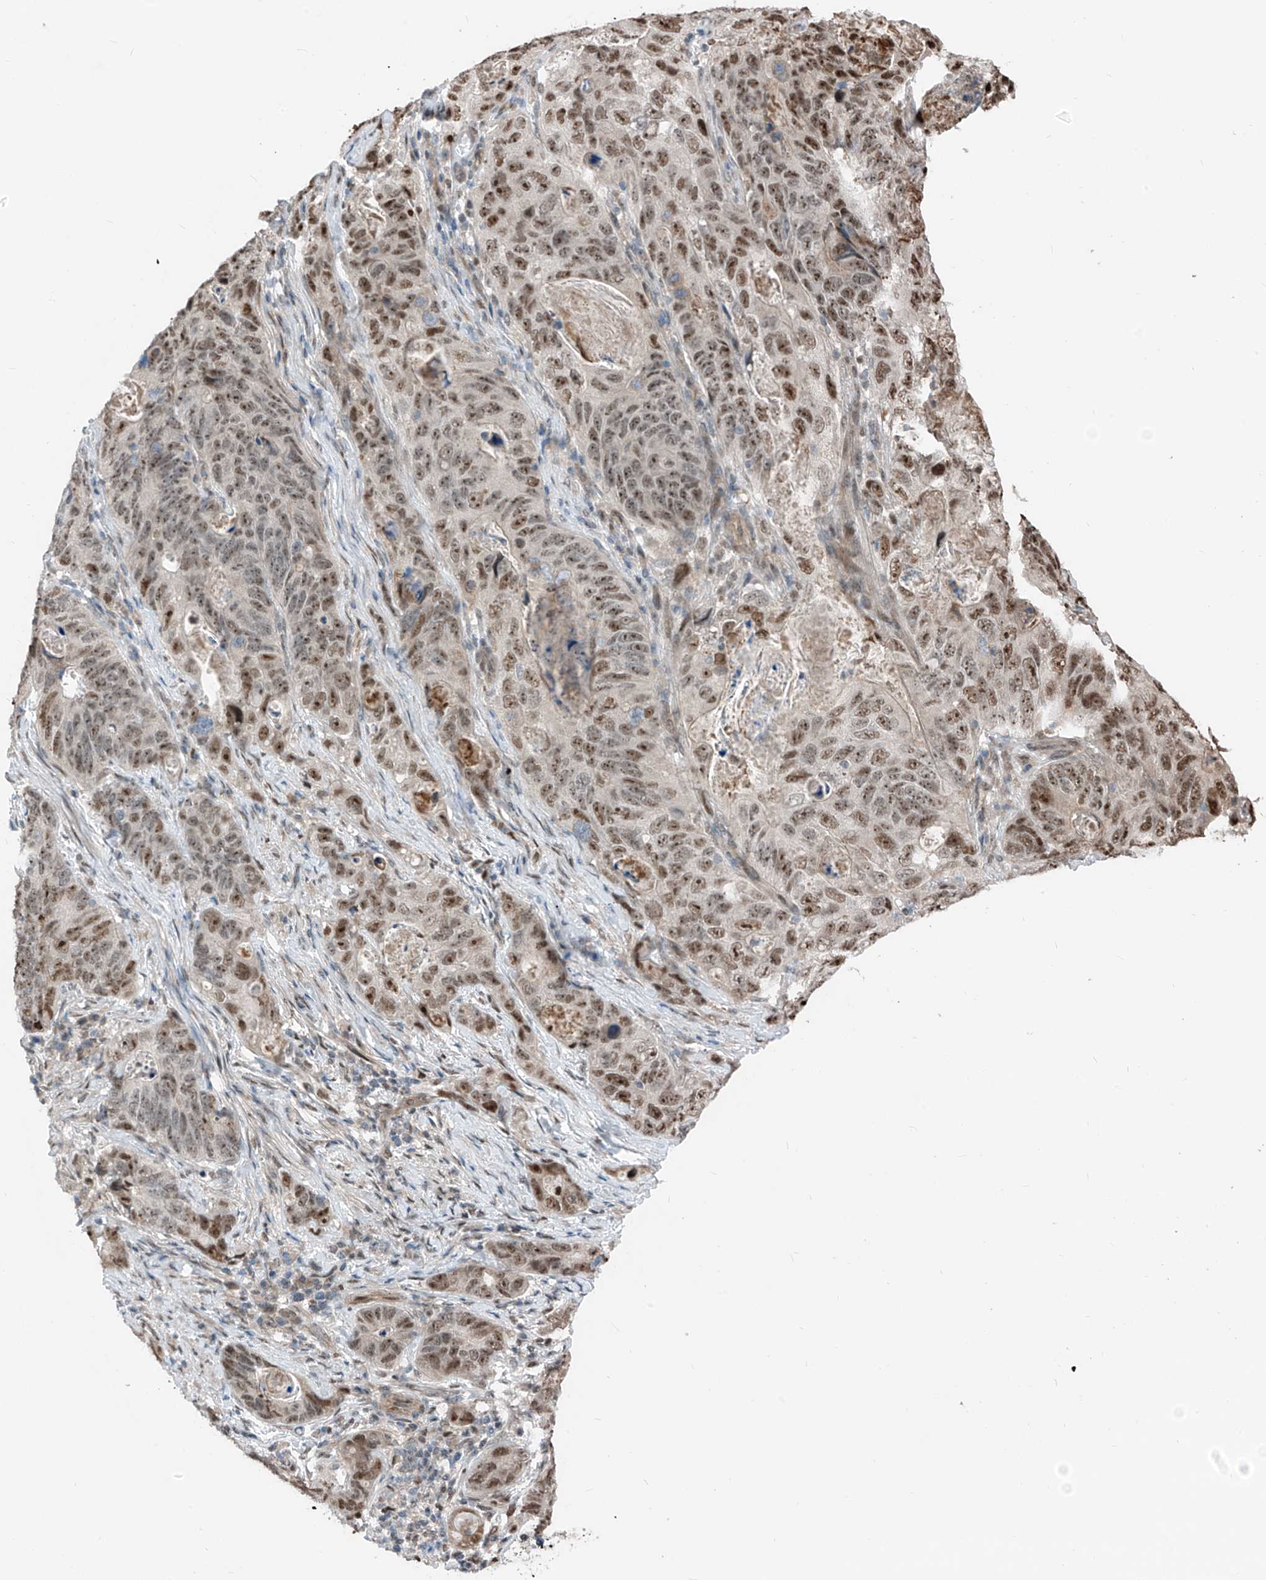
{"staining": {"intensity": "moderate", "quantity": ">75%", "location": "nuclear"}, "tissue": "stomach cancer", "cell_type": "Tumor cells", "image_type": "cancer", "snomed": [{"axis": "morphology", "description": "Normal tissue, NOS"}, {"axis": "morphology", "description": "Adenocarcinoma, NOS"}, {"axis": "topography", "description": "Stomach"}], "caption": "Protein positivity by IHC exhibits moderate nuclear staining in approximately >75% of tumor cells in stomach cancer.", "gene": "RBP7", "patient": {"sex": "female", "age": 89}}